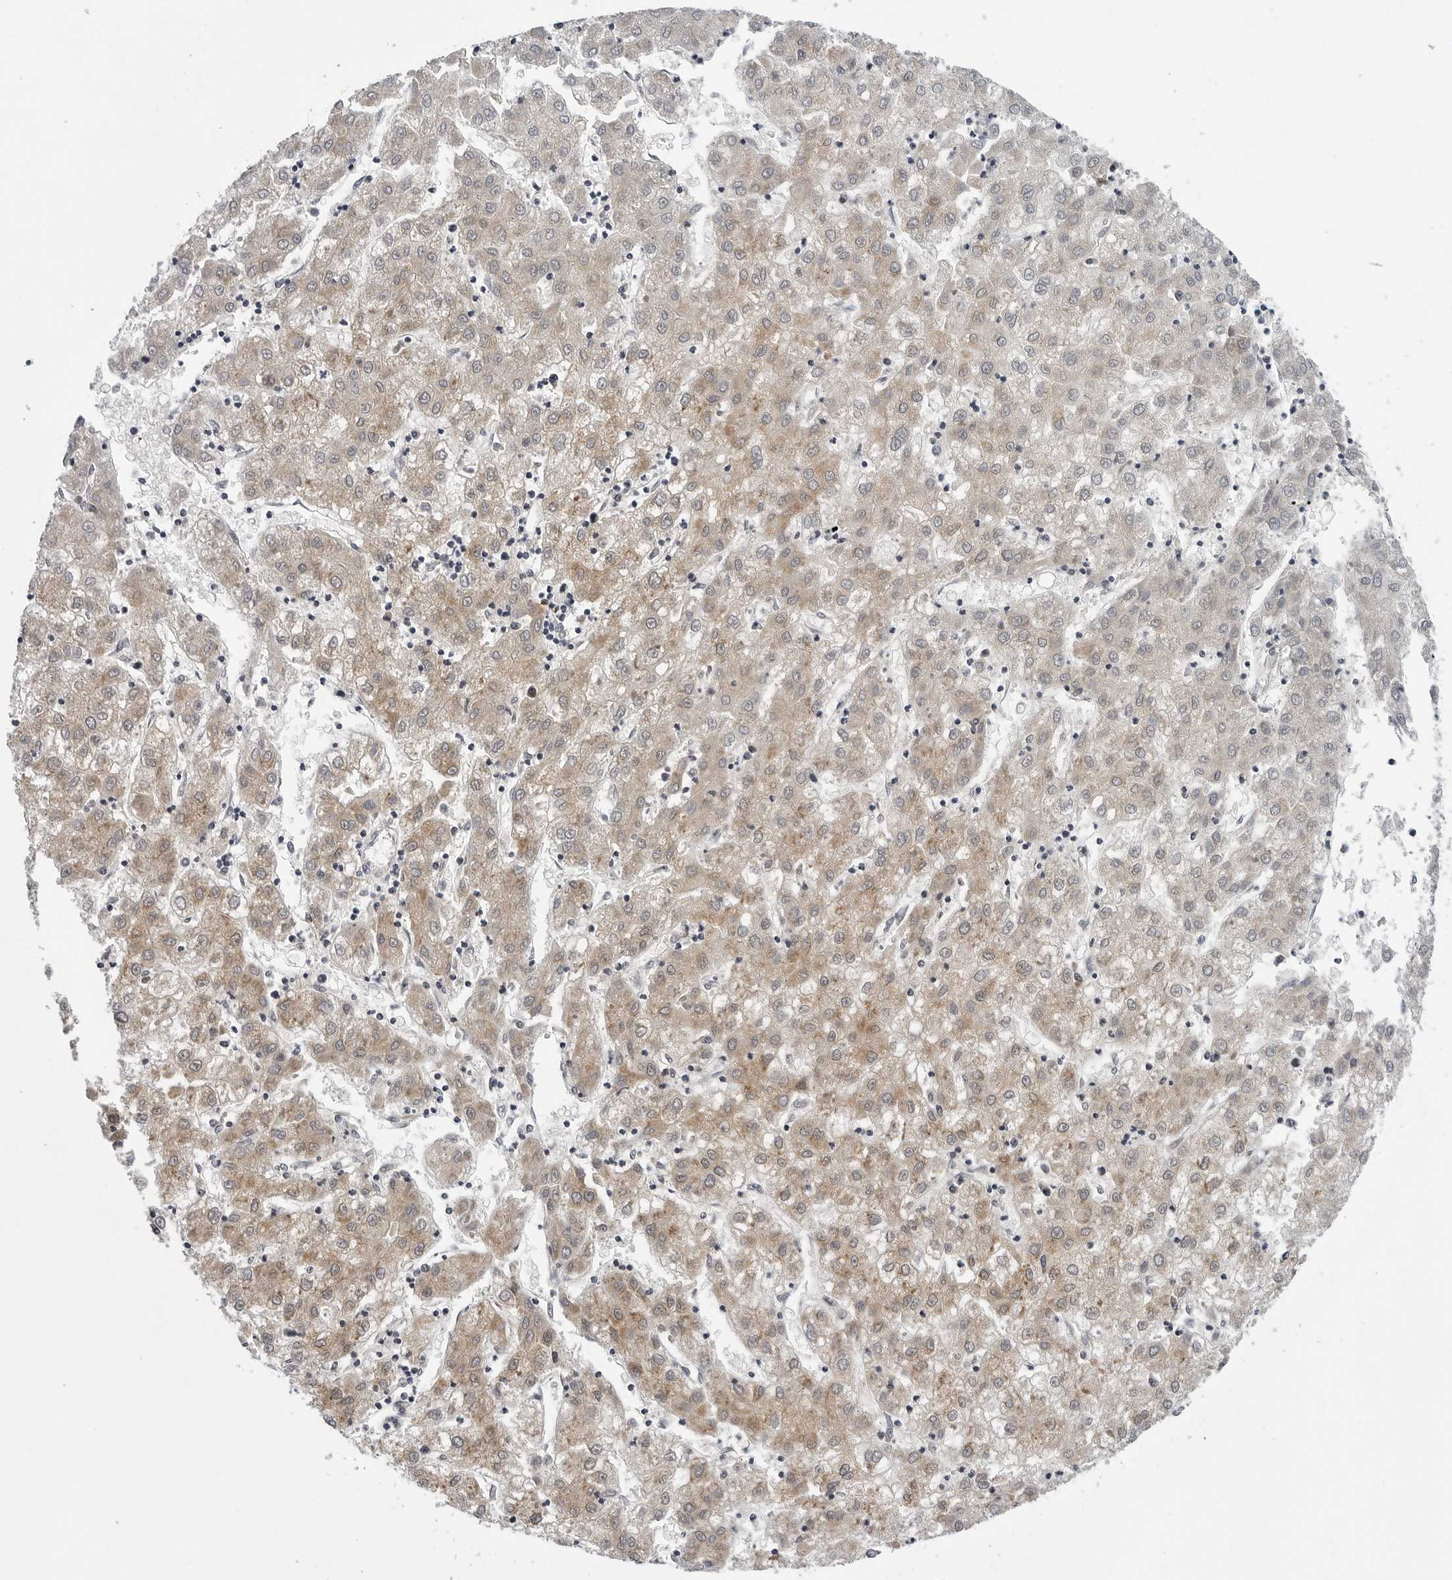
{"staining": {"intensity": "moderate", "quantity": ">75%", "location": "cytoplasmic/membranous"}, "tissue": "liver cancer", "cell_type": "Tumor cells", "image_type": "cancer", "snomed": [{"axis": "morphology", "description": "Carcinoma, Hepatocellular, NOS"}, {"axis": "topography", "description": "Liver"}], "caption": "Protein expression by IHC displays moderate cytoplasmic/membranous staining in about >75% of tumor cells in liver hepatocellular carcinoma.", "gene": "KIAA1614", "patient": {"sex": "male", "age": 72}}